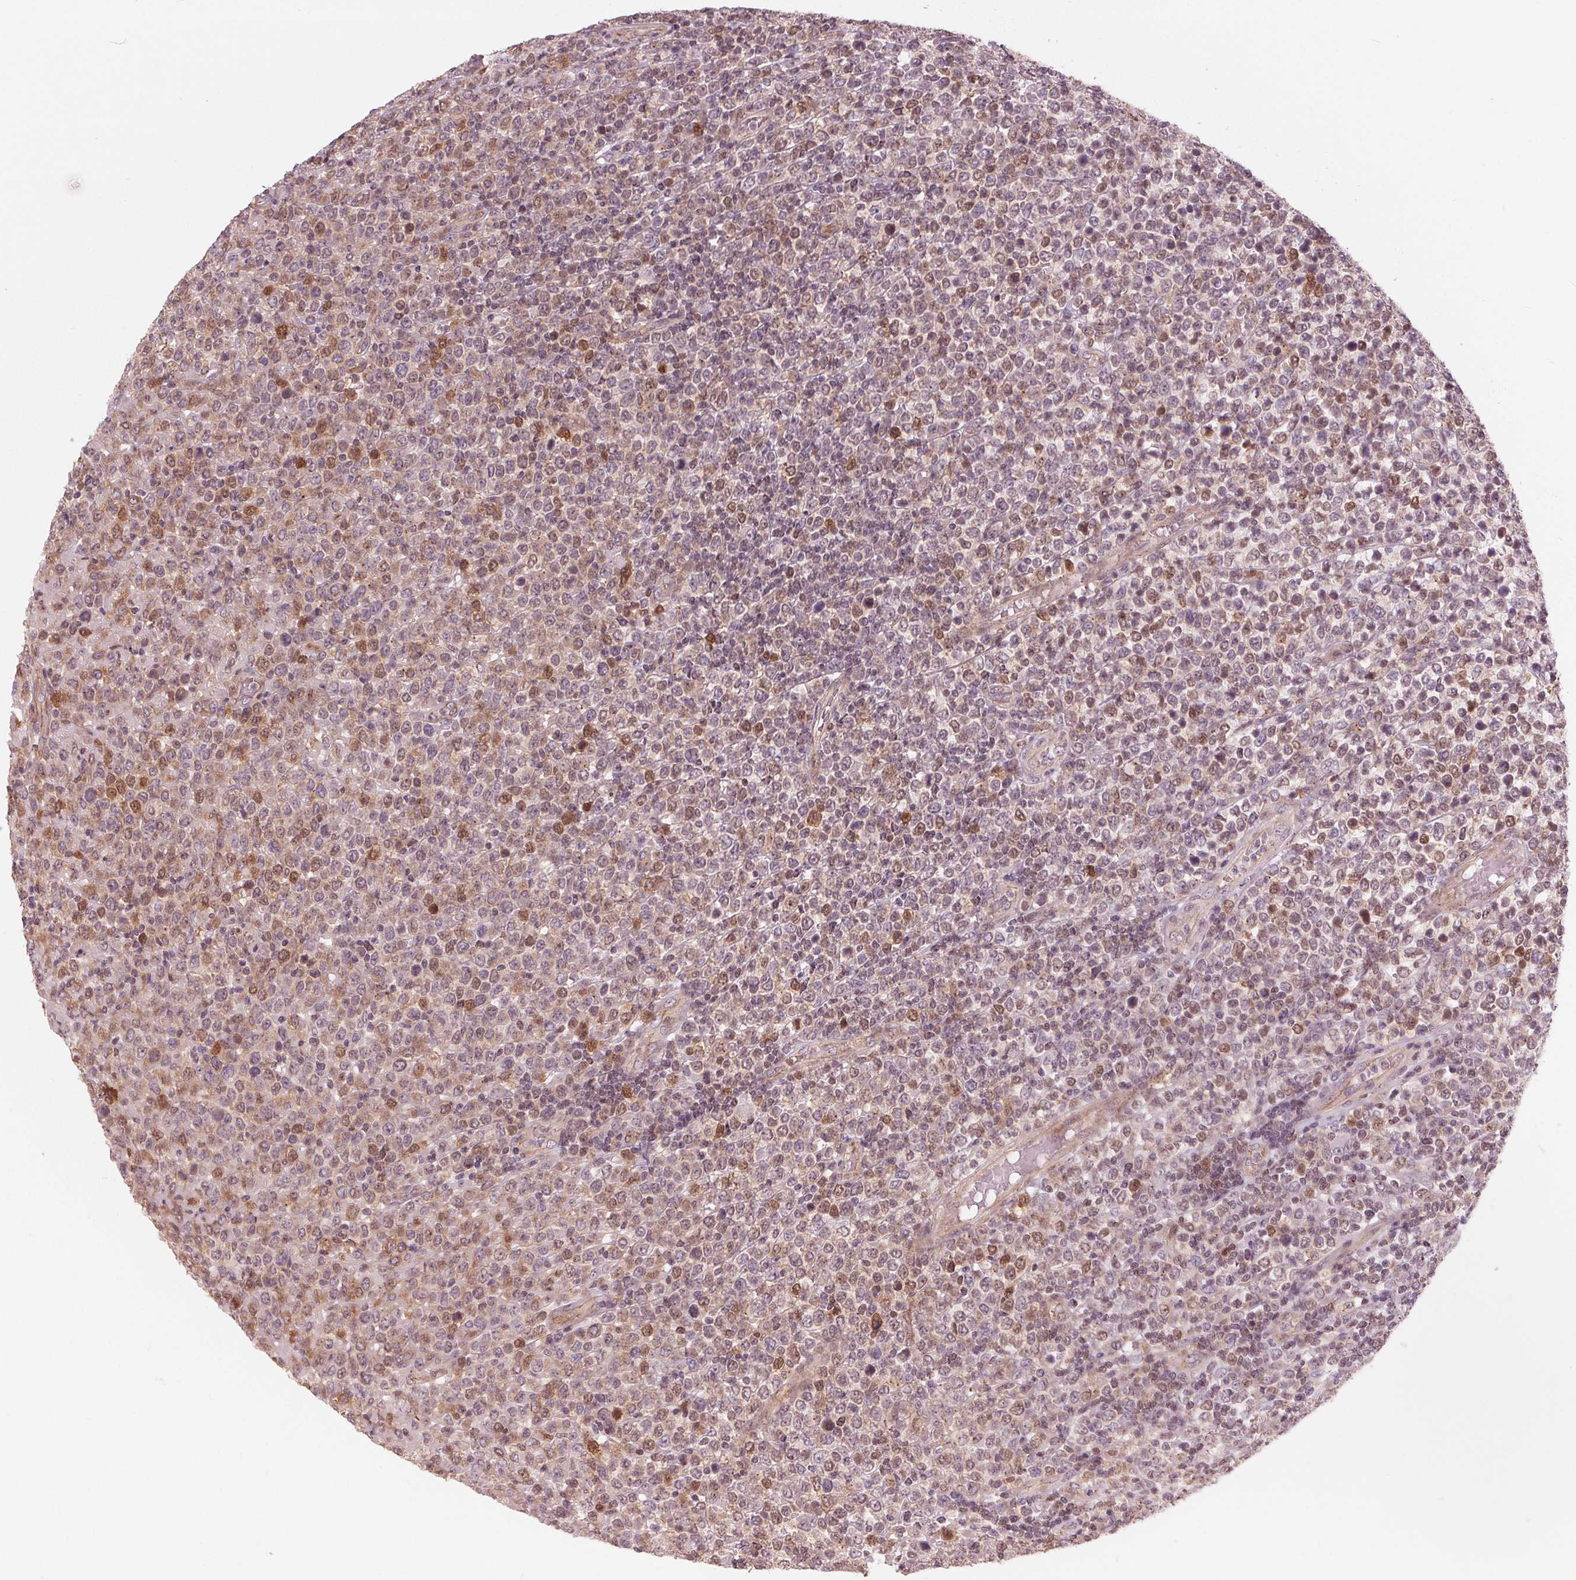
{"staining": {"intensity": "moderate", "quantity": "25%-75%", "location": "nuclear"}, "tissue": "lymphoma", "cell_type": "Tumor cells", "image_type": "cancer", "snomed": [{"axis": "morphology", "description": "Malignant lymphoma, non-Hodgkin's type, High grade"}, {"axis": "topography", "description": "Soft tissue"}], "caption": "The micrograph demonstrates immunohistochemical staining of malignant lymphoma, non-Hodgkin's type (high-grade). There is moderate nuclear positivity is appreciated in approximately 25%-75% of tumor cells.", "gene": "TXNIP", "patient": {"sex": "female", "age": 56}}